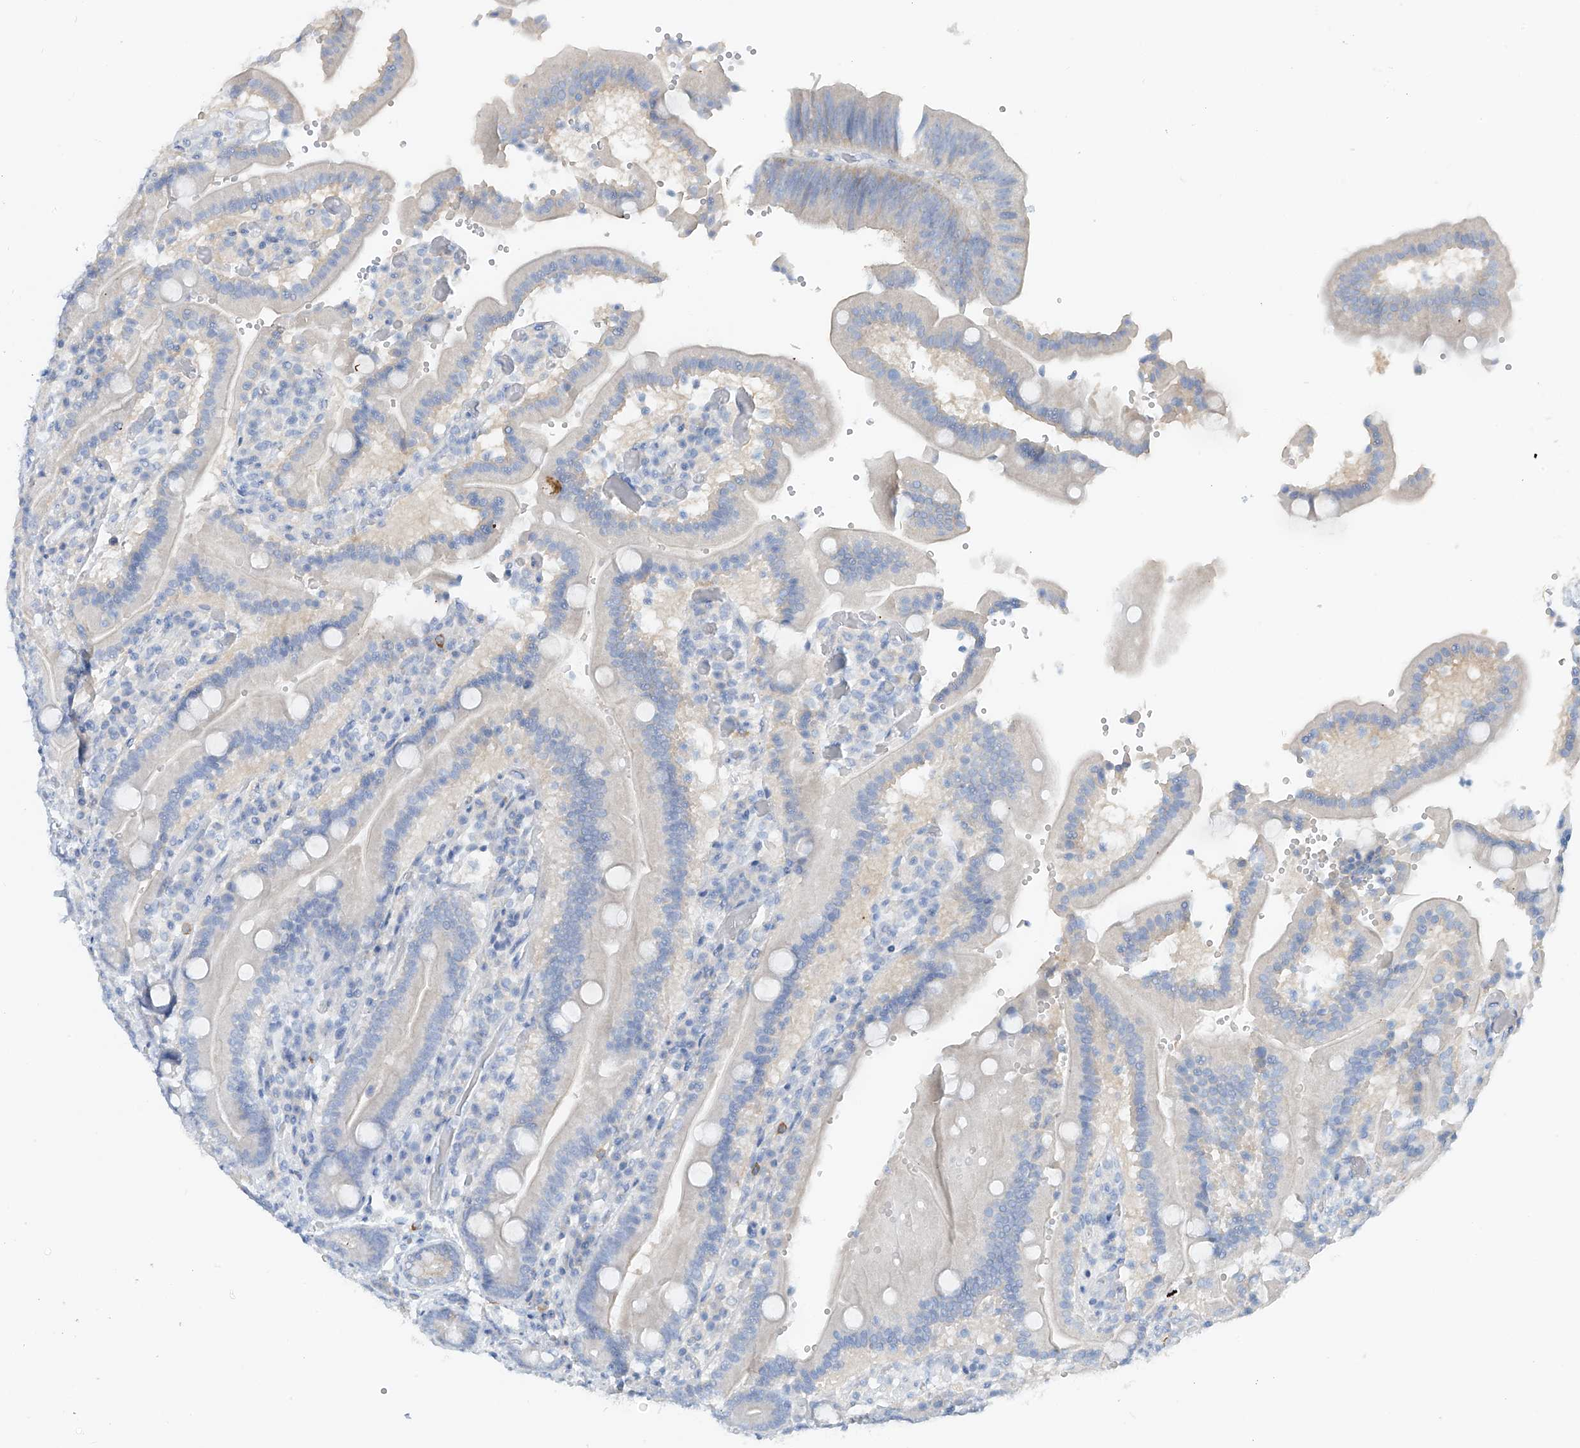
{"staining": {"intensity": "negative", "quantity": "none", "location": "none"}, "tissue": "duodenum", "cell_type": "Glandular cells", "image_type": "normal", "snomed": [{"axis": "morphology", "description": "Normal tissue, NOS"}, {"axis": "topography", "description": "Duodenum"}], "caption": "DAB (3,3'-diaminobenzidine) immunohistochemical staining of benign duodenum exhibits no significant expression in glandular cells.", "gene": "POMGNT2", "patient": {"sex": "female", "age": 62}}